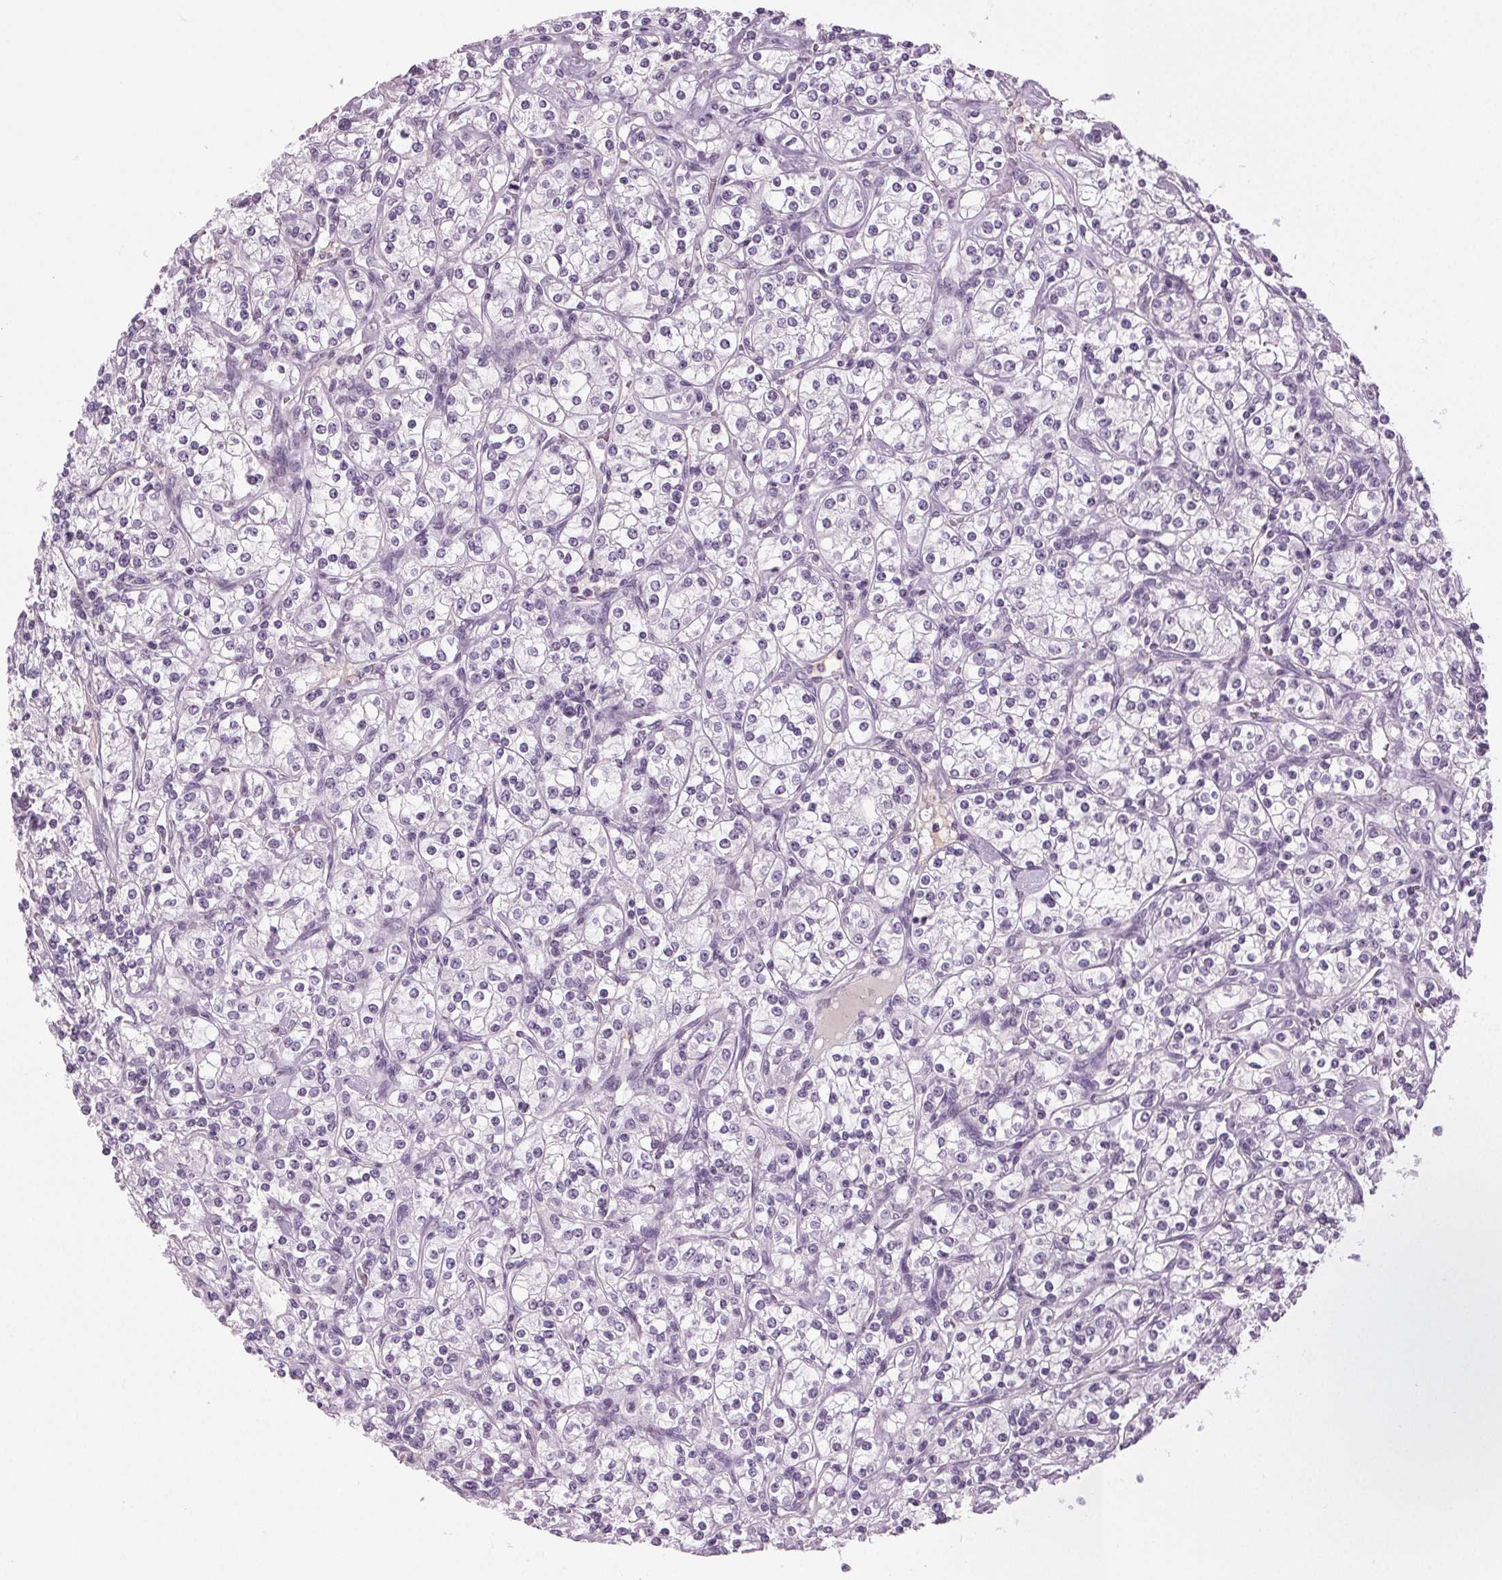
{"staining": {"intensity": "negative", "quantity": "none", "location": "none"}, "tissue": "renal cancer", "cell_type": "Tumor cells", "image_type": "cancer", "snomed": [{"axis": "morphology", "description": "Adenocarcinoma, NOS"}, {"axis": "topography", "description": "Kidney"}], "caption": "Immunohistochemical staining of human renal cancer (adenocarcinoma) demonstrates no significant positivity in tumor cells. (DAB immunohistochemistry, high magnification).", "gene": "DNAH12", "patient": {"sex": "male", "age": 77}}